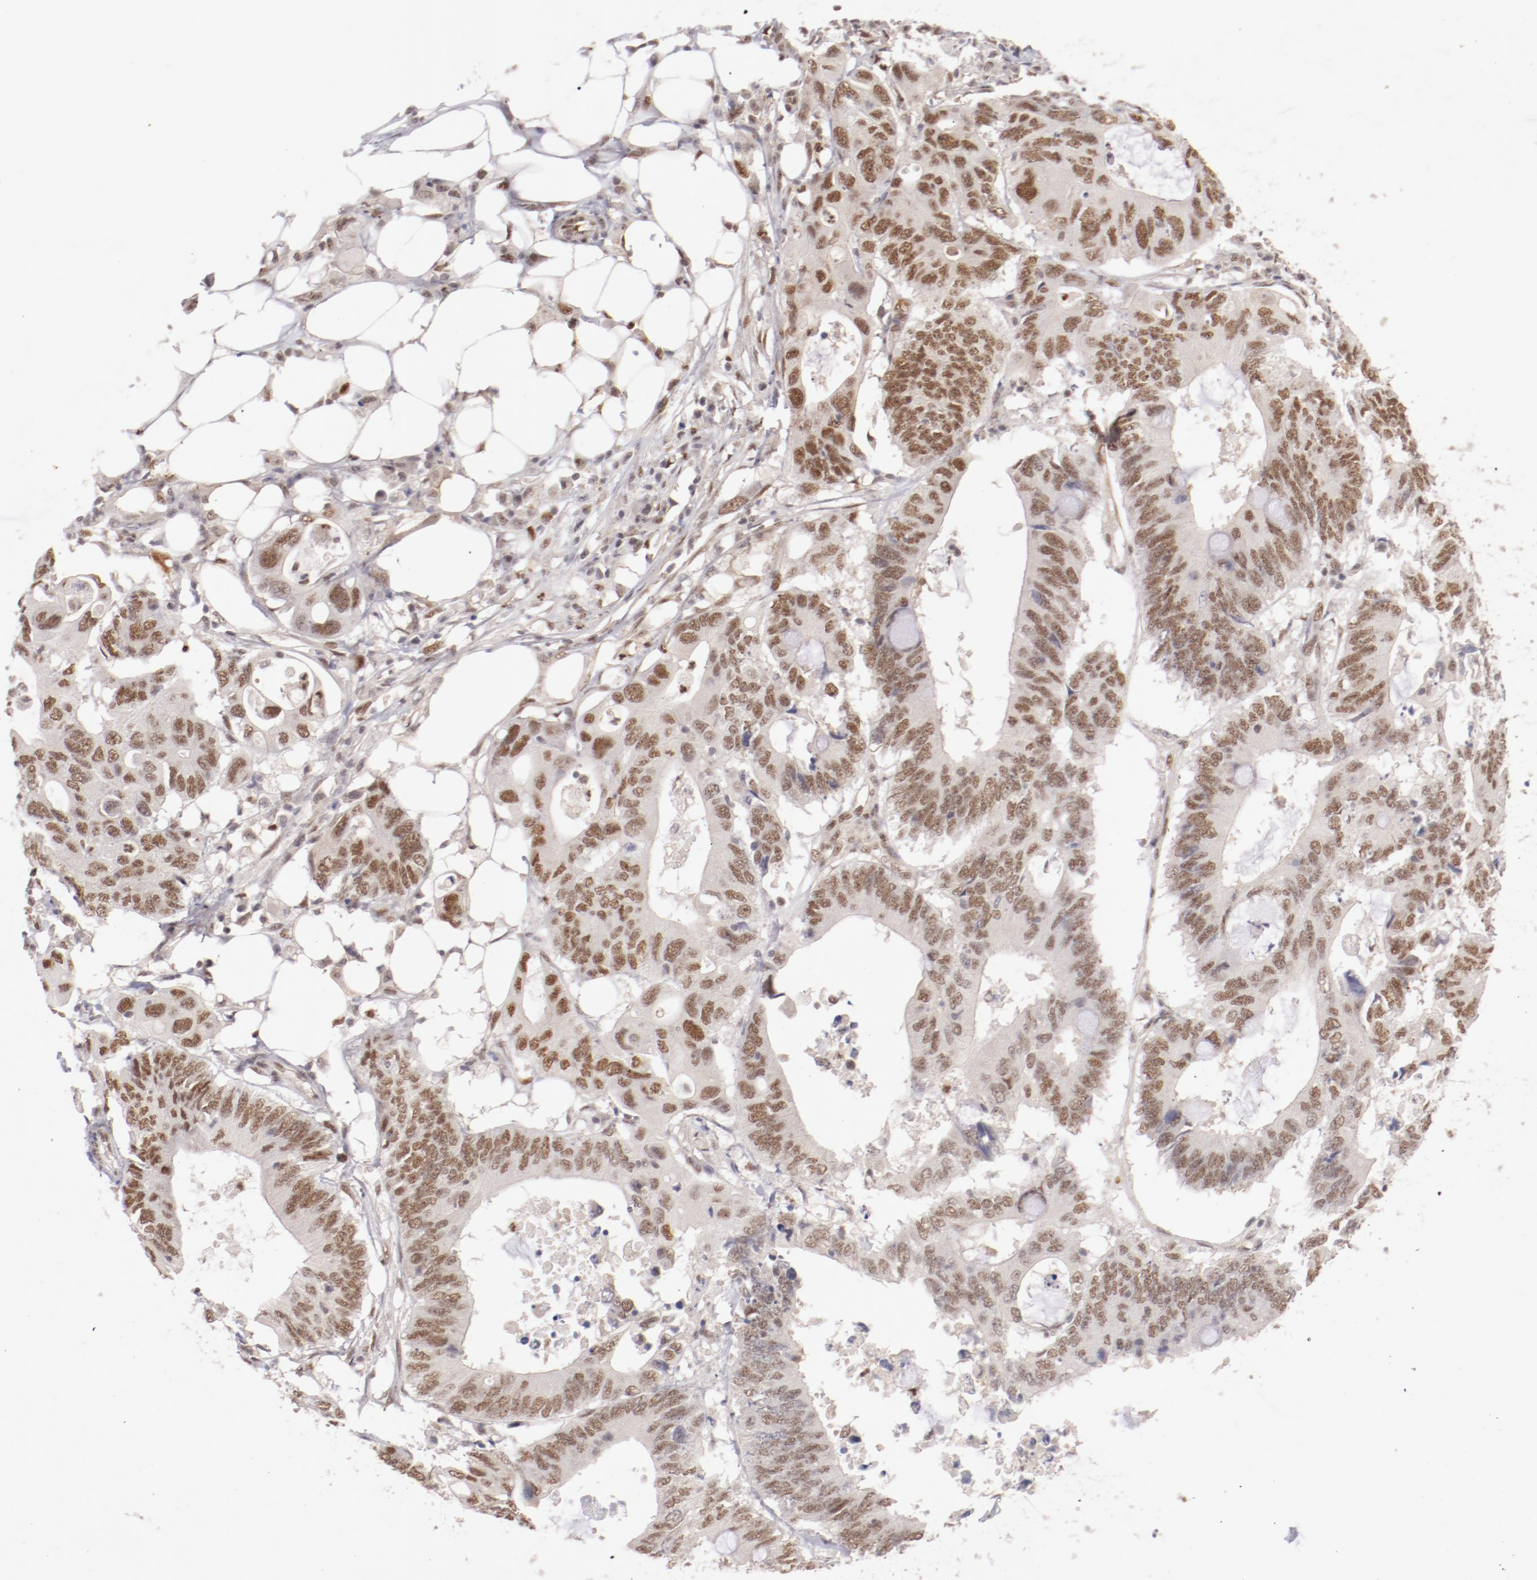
{"staining": {"intensity": "moderate", "quantity": ">75%", "location": "nuclear"}, "tissue": "colorectal cancer", "cell_type": "Tumor cells", "image_type": "cancer", "snomed": [{"axis": "morphology", "description": "Adenocarcinoma, NOS"}, {"axis": "topography", "description": "Colon"}], "caption": "Moderate nuclear protein positivity is present in approximately >75% of tumor cells in colorectal cancer (adenocarcinoma). The staining was performed using DAB to visualize the protein expression in brown, while the nuclei were stained in blue with hematoxylin (Magnification: 20x).", "gene": "NFE2", "patient": {"sex": "male", "age": 71}}